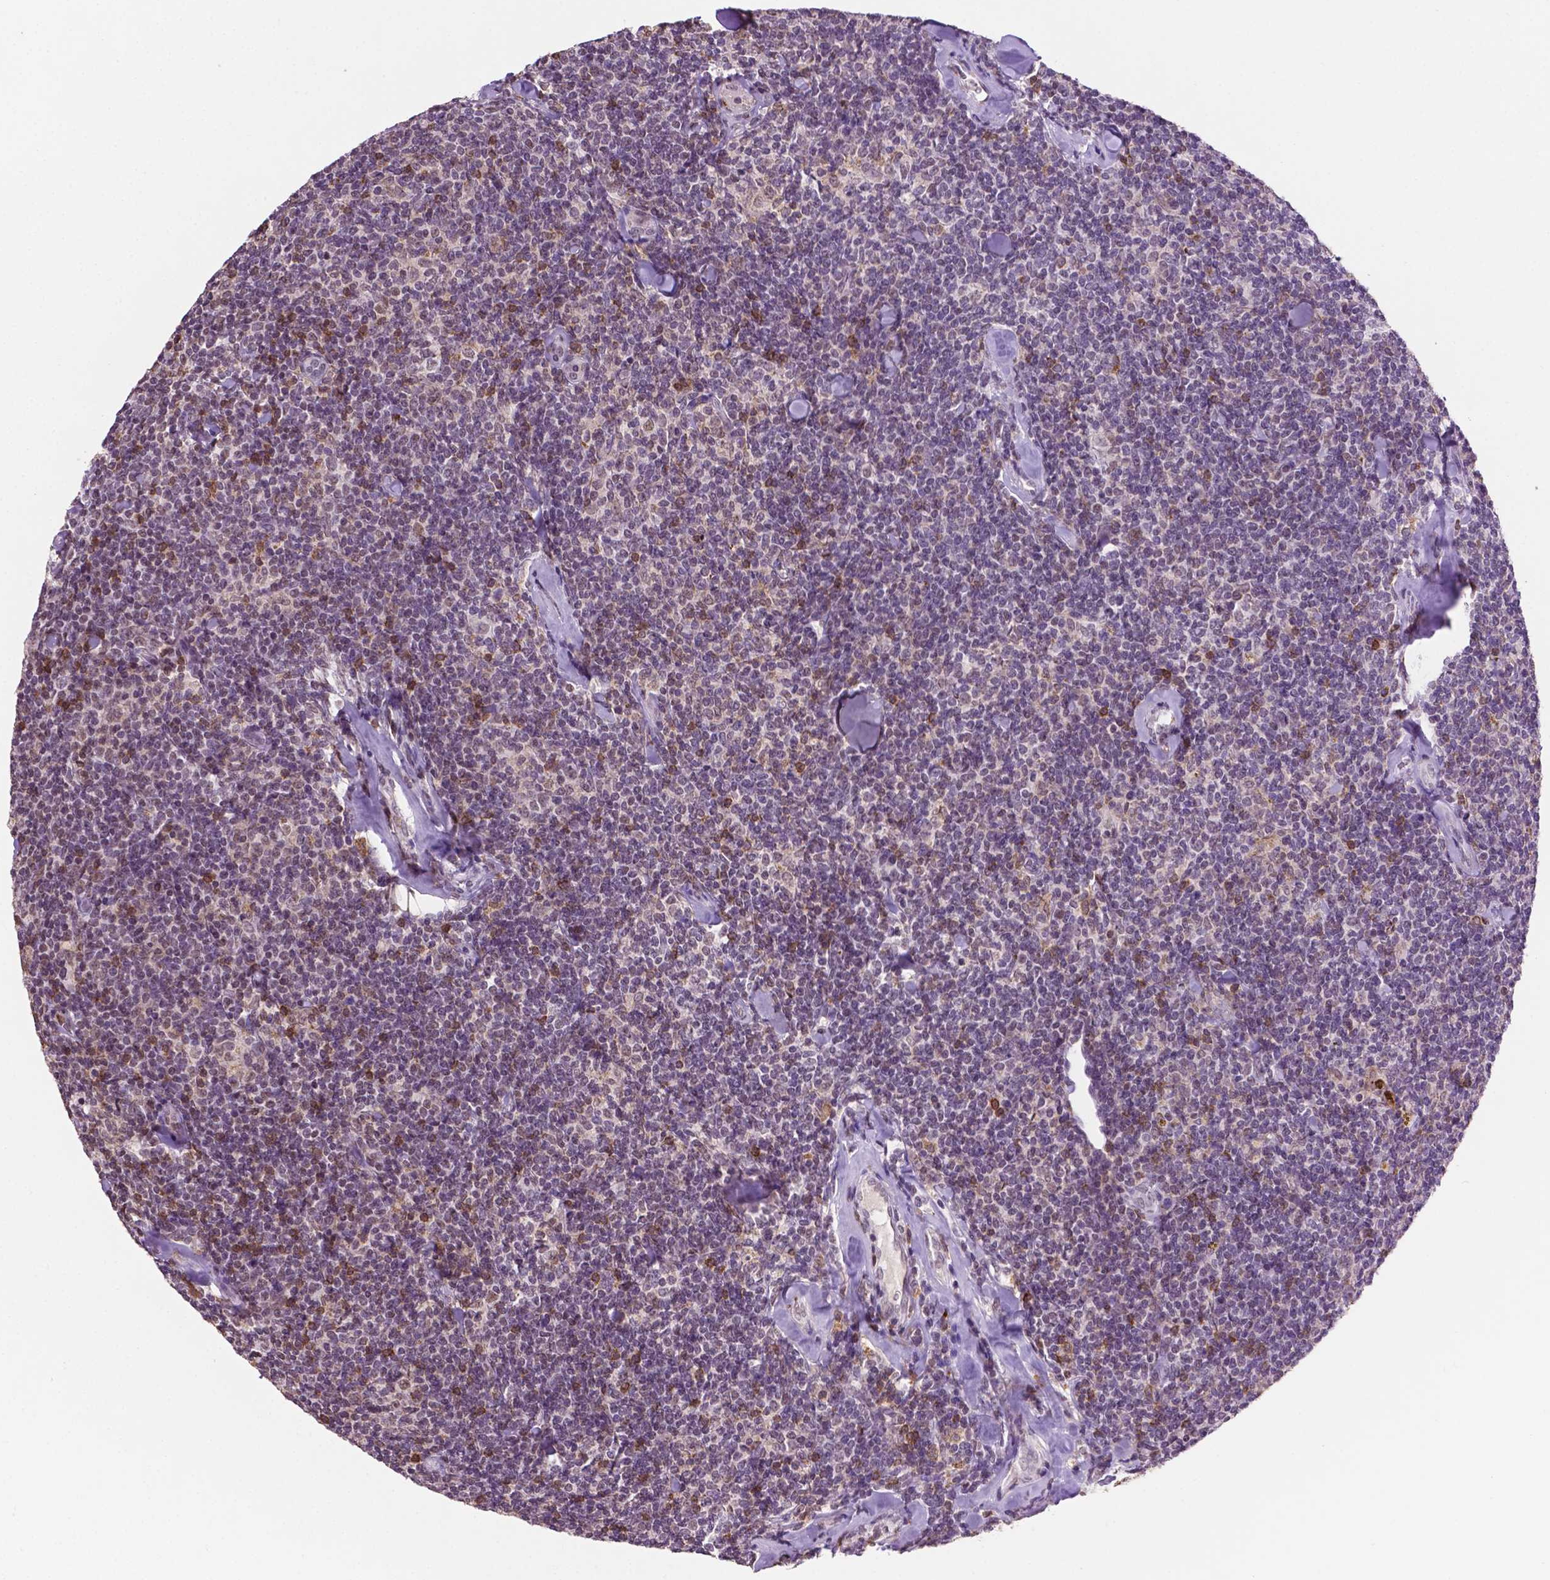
{"staining": {"intensity": "negative", "quantity": "none", "location": "none"}, "tissue": "lymphoma", "cell_type": "Tumor cells", "image_type": "cancer", "snomed": [{"axis": "morphology", "description": "Malignant lymphoma, non-Hodgkin's type, Low grade"}, {"axis": "topography", "description": "Lymph node"}], "caption": "Human lymphoma stained for a protein using IHC demonstrates no positivity in tumor cells.", "gene": "PTPN6", "patient": {"sex": "female", "age": 56}}